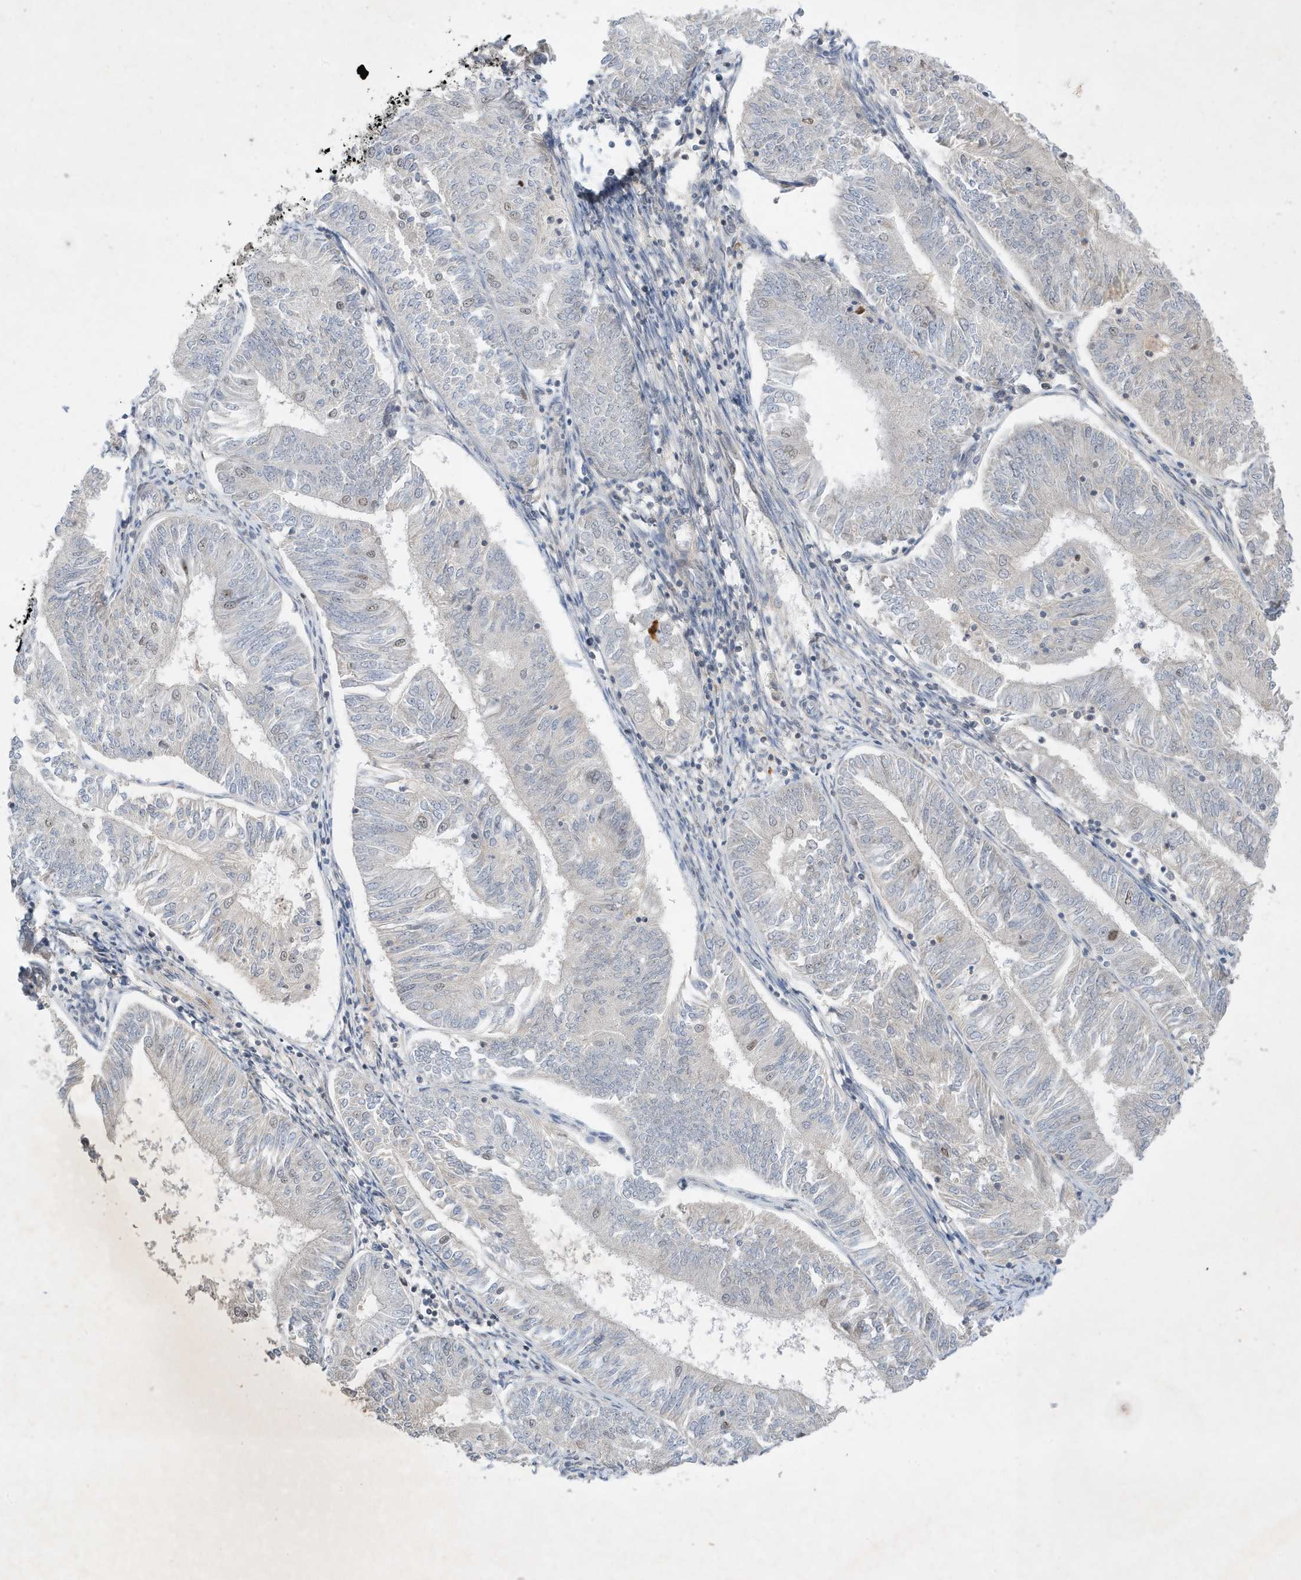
{"staining": {"intensity": "negative", "quantity": "none", "location": "none"}, "tissue": "endometrial cancer", "cell_type": "Tumor cells", "image_type": "cancer", "snomed": [{"axis": "morphology", "description": "Adenocarcinoma, NOS"}, {"axis": "topography", "description": "Endometrium"}], "caption": "High power microscopy image of an immunohistochemistry image of endometrial cancer (adenocarcinoma), revealing no significant expression in tumor cells.", "gene": "MAST3", "patient": {"sex": "female", "age": 58}}